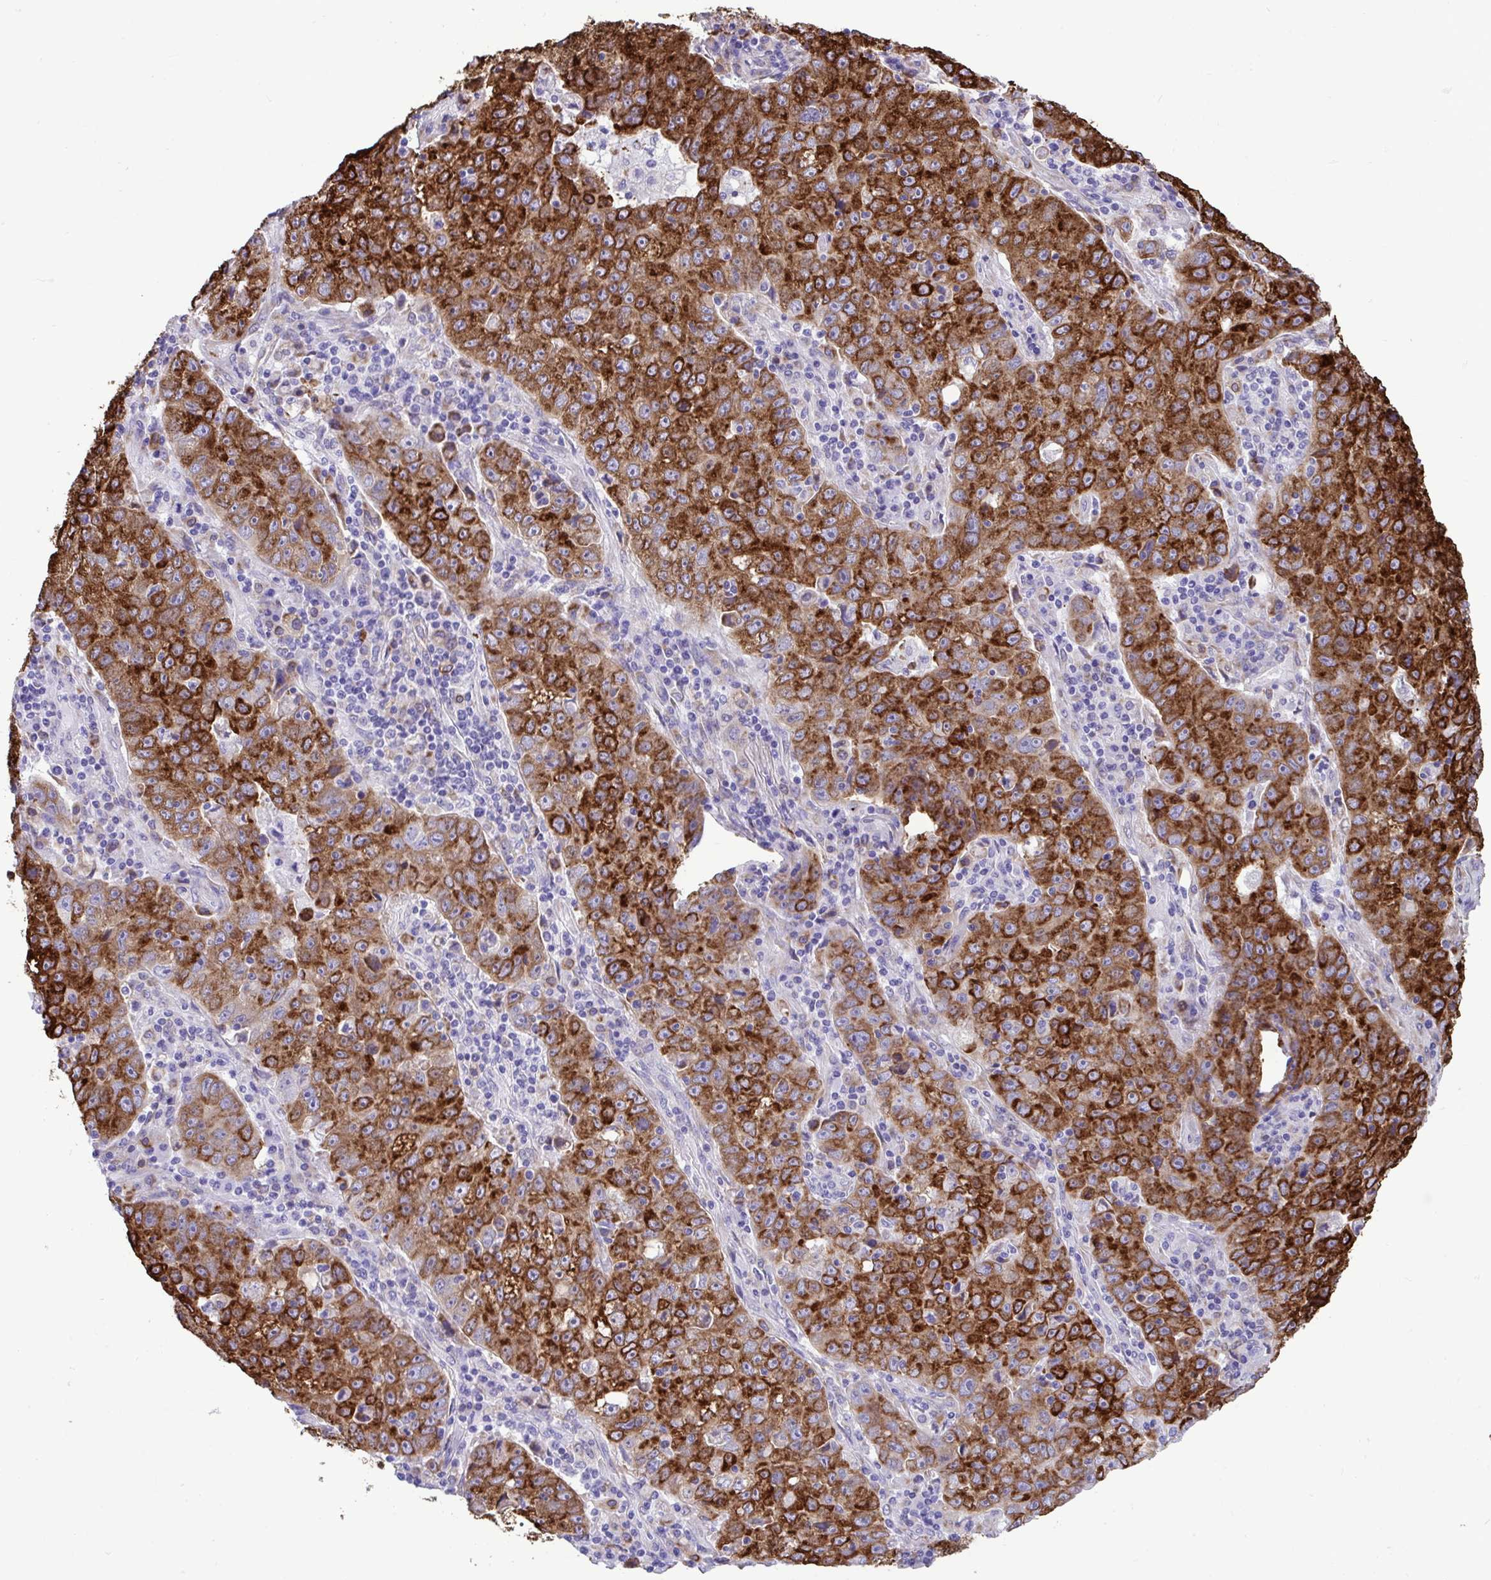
{"staining": {"intensity": "strong", "quantity": ">75%", "location": "cytoplasmic/membranous"}, "tissue": "lung cancer", "cell_type": "Tumor cells", "image_type": "cancer", "snomed": [{"axis": "morphology", "description": "Normal morphology"}, {"axis": "morphology", "description": "Adenocarcinoma, NOS"}, {"axis": "topography", "description": "Lymph node"}, {"axis": "topography", "description": "Lung"}], "caption": "Protein analysis of lung adenocarcinoma tissue shows strong cytoplasmic/membranous positivity in about >75% of tumor cells.", "gene": "ASPH", "patient": {"sex": "female", "age": 57}}